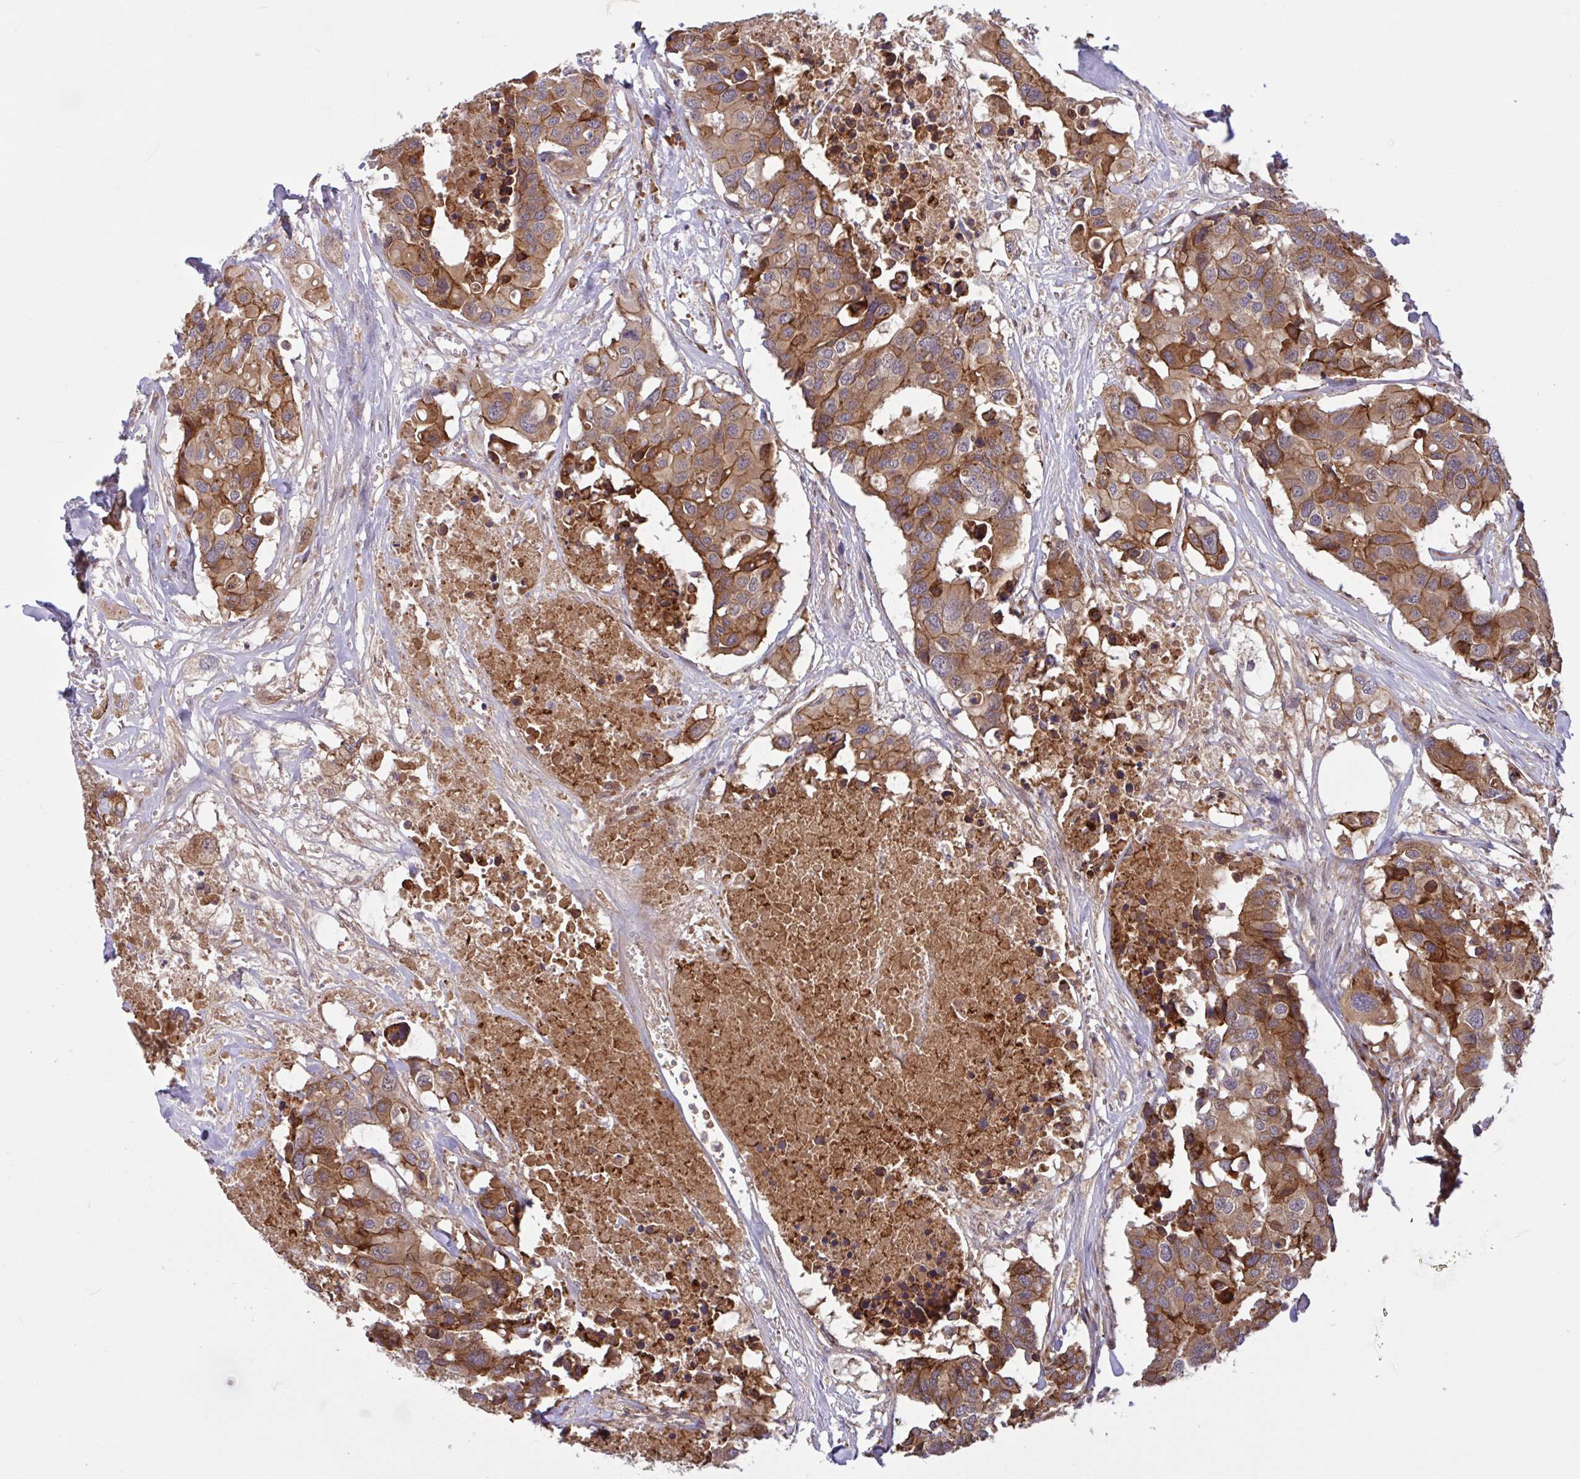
{"staining": {"intensity": "moderate", "quantity": ">75%", "location": "cytoplasmic/membranous"}, "tissue": "colorectal cancer", "cell_type": "Tumor cells", "image_type": "cancer", "snomed": [{"axis": "morphology", "description": "Adenocarcinoma, NOS"}, {"axis": "topography", "description": "Colon"}], "caption": "There is medium levels of moderate cytoplasmic/membranous staining in tumor cells of colorectal adenocarcinoma, as demonstrated by immunohistochemical staining (brown color).", "gene": "INTS10", "patient": {"sex": "male", "age": 77}}